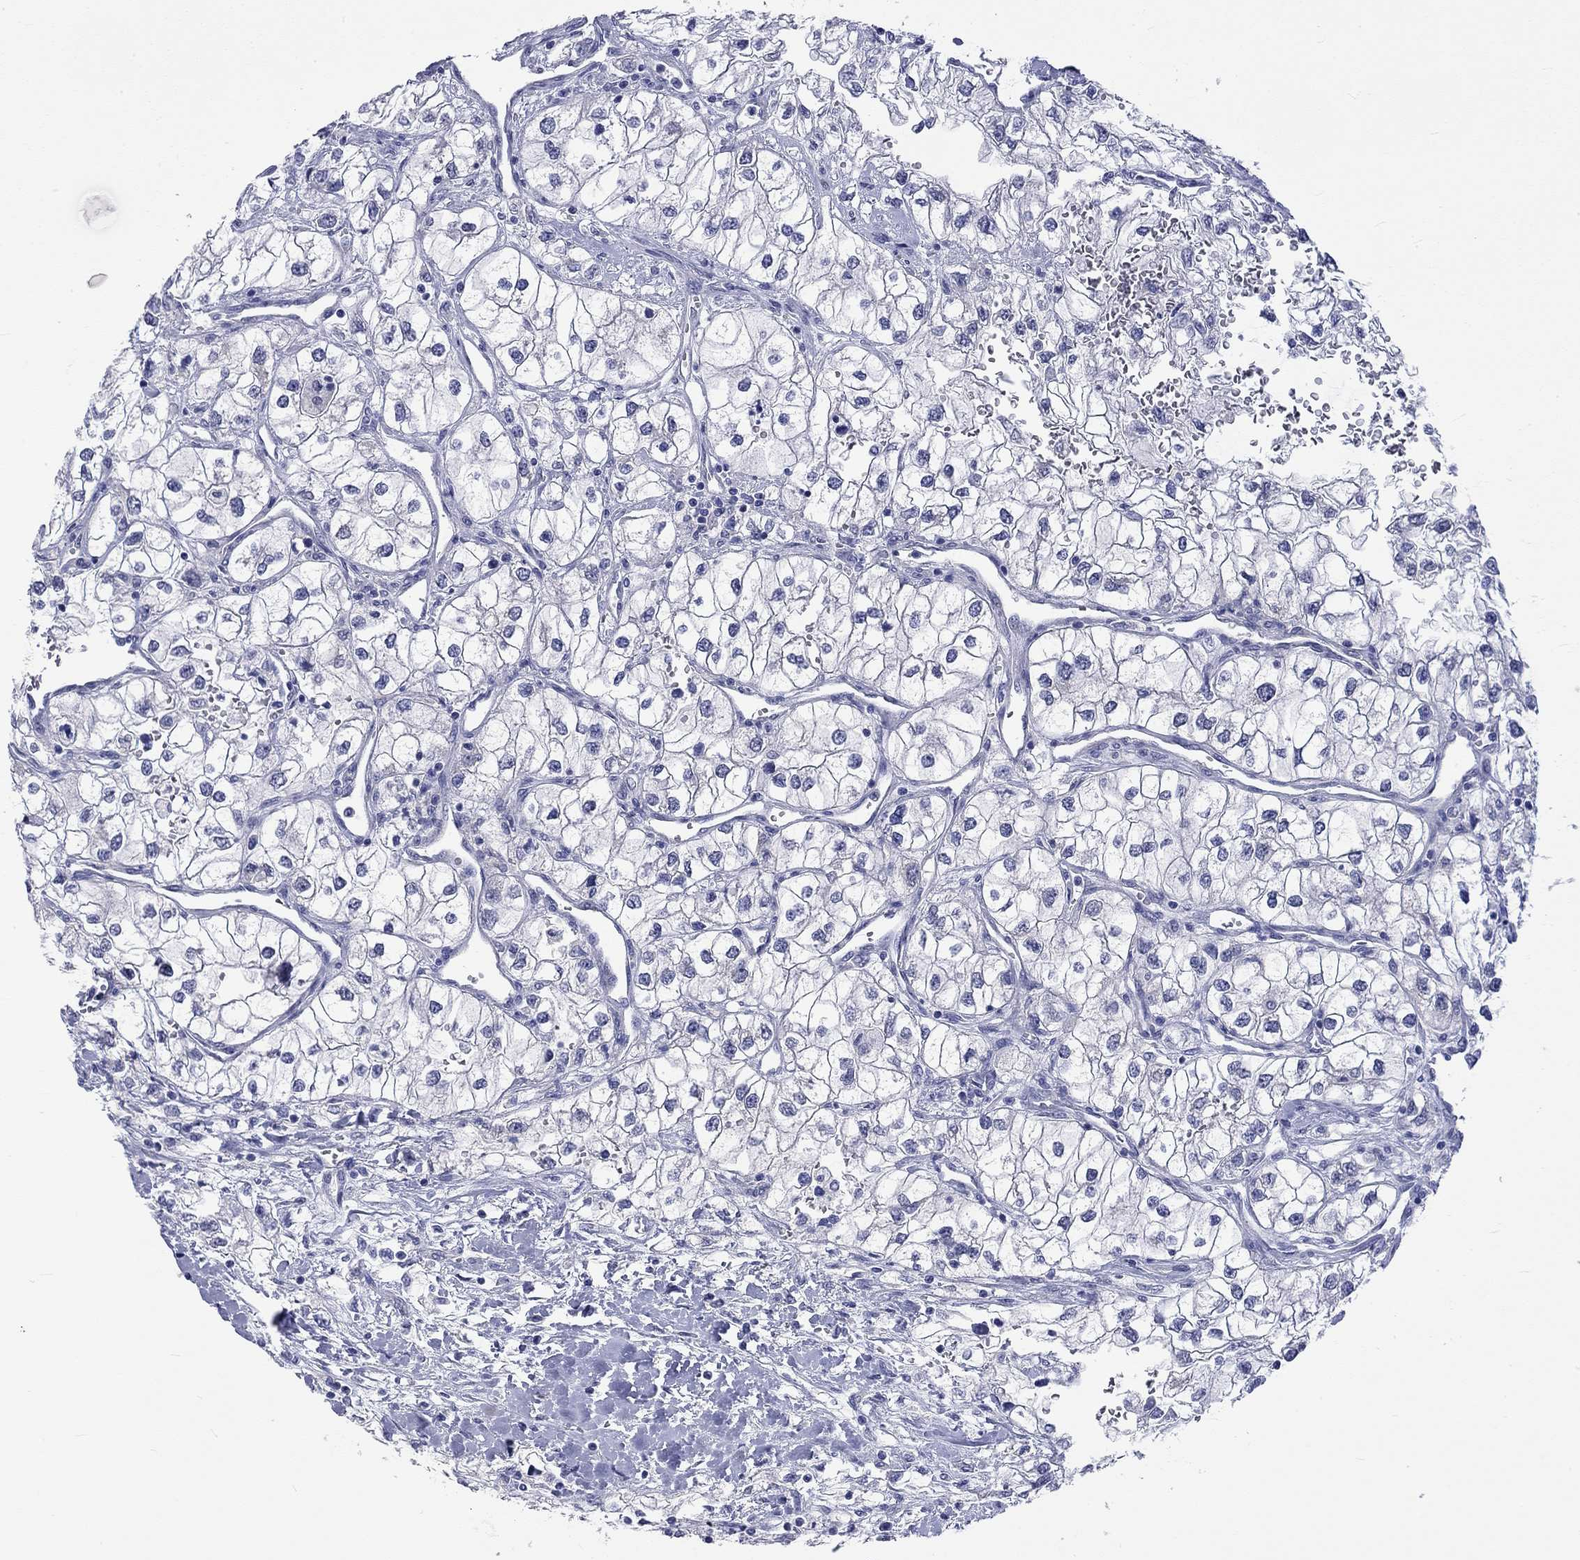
{"staining": {"intensity": "negative", "quantity": "none", "location": "none"}, "tissue": "renal cancer", "cell_type": "Tumor cells", "image_type": "cancer", "snomed": [{"axis": "morphology", "description": "Adenocarcinoma, NOS"}, {"axis": "topography", "description": "Kidney"}], "caption": "IHC of renal cancer (adenocarcinoma) demonstrates no staining in tumor cells.", "gene": "CERS1", "patient": {"sex": "male", "age": 59}}